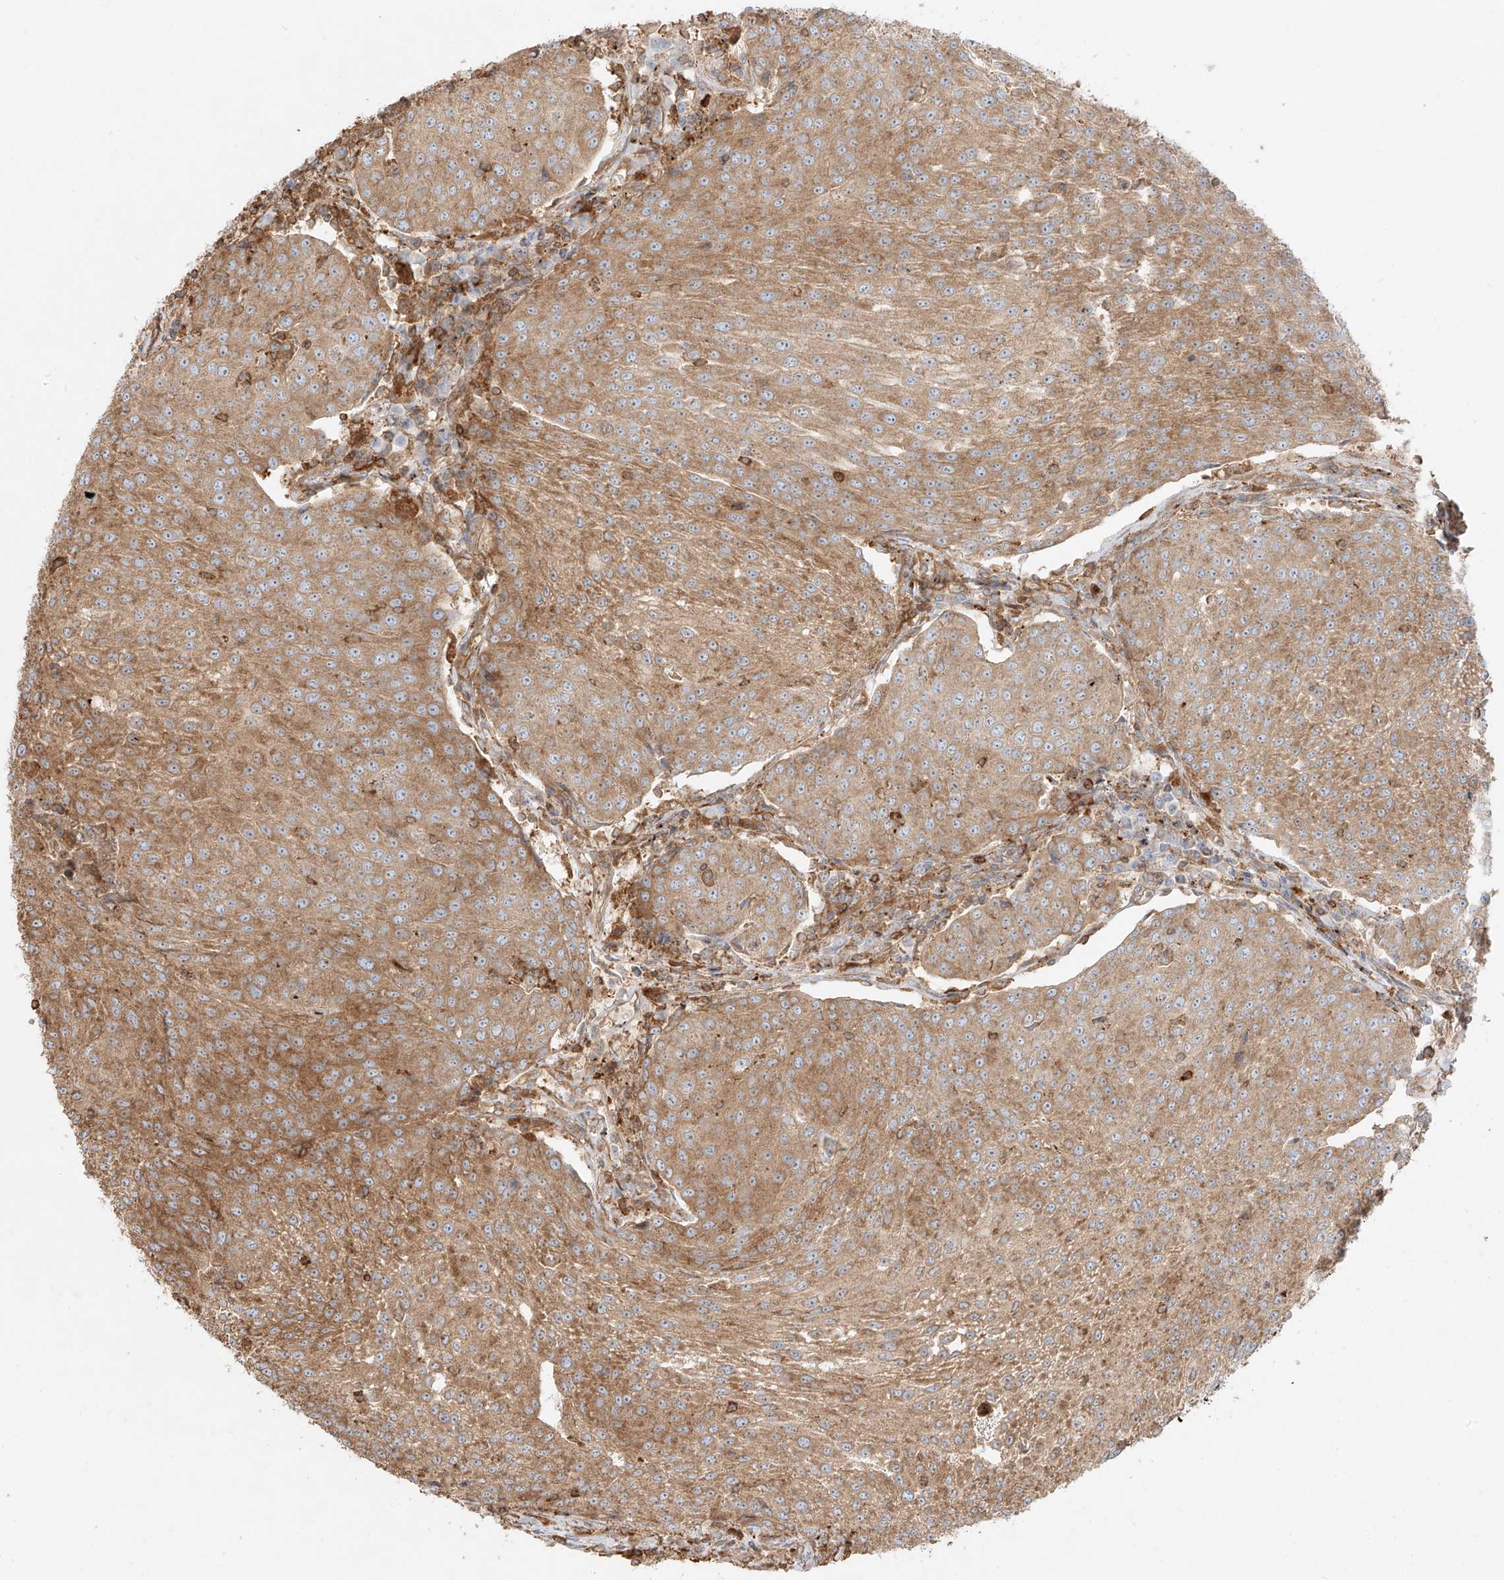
{"staining": {"intensity": "moderate", "quantity": ">75%", "location": "cytoplasmic/membranous"}, "tissue": "urothelial cancer", "cell_type": "Tumor cells", "image_type": "cancer", "snomed": [{"axis": "morphology", "description": "Urothelial carcinoma, High grade"}, {"axis": "topography", "description": "Urinary bladder"}], "caption": "High-power microscopy captured an immunohistochemistry photomicrograph of urothelial cancer, revealing moderate cytoplasmic/membranous expression in approximately >75% of tumor cells. (brown staining indicates protein expression, while blue staining denotes nuclei).", "gene": "SNX9", "patient": {"sex": "female", "age": 85}}